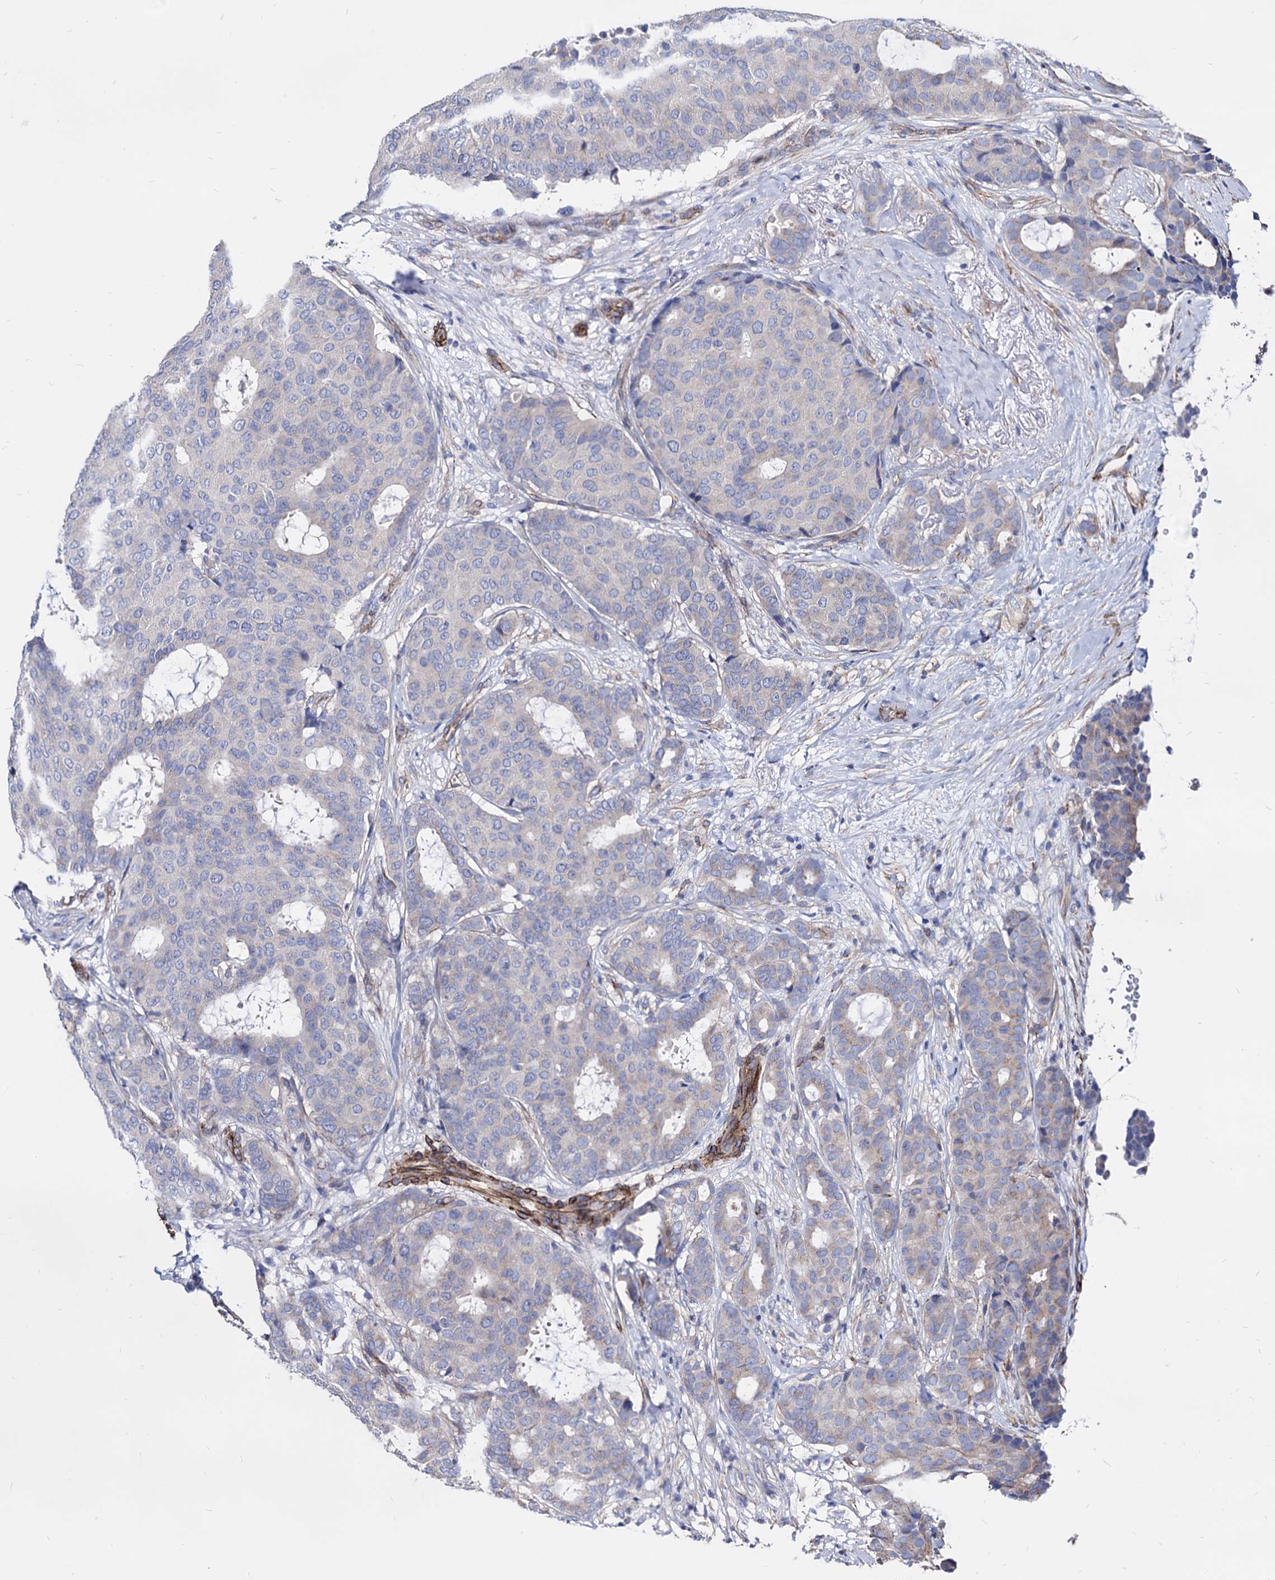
{"staining": {"intensity": "negative", "quantity": "none", "location": "none"}, "tissue": "breast cancer", "cell_type": "Tumor cells", "image_type": "cancer", "snomed": [{"axis": "morphology", "description": "Duct carcinoma"}, {"axis": "topography", "description": "Breast"}], "caption": "Breast infiltrating ductal carcinoma was stained to show a protein in brown. There is no significant staining in tumor cells.", "gene": "WDR11", "patient": {"sex": "female", "age": 75}}